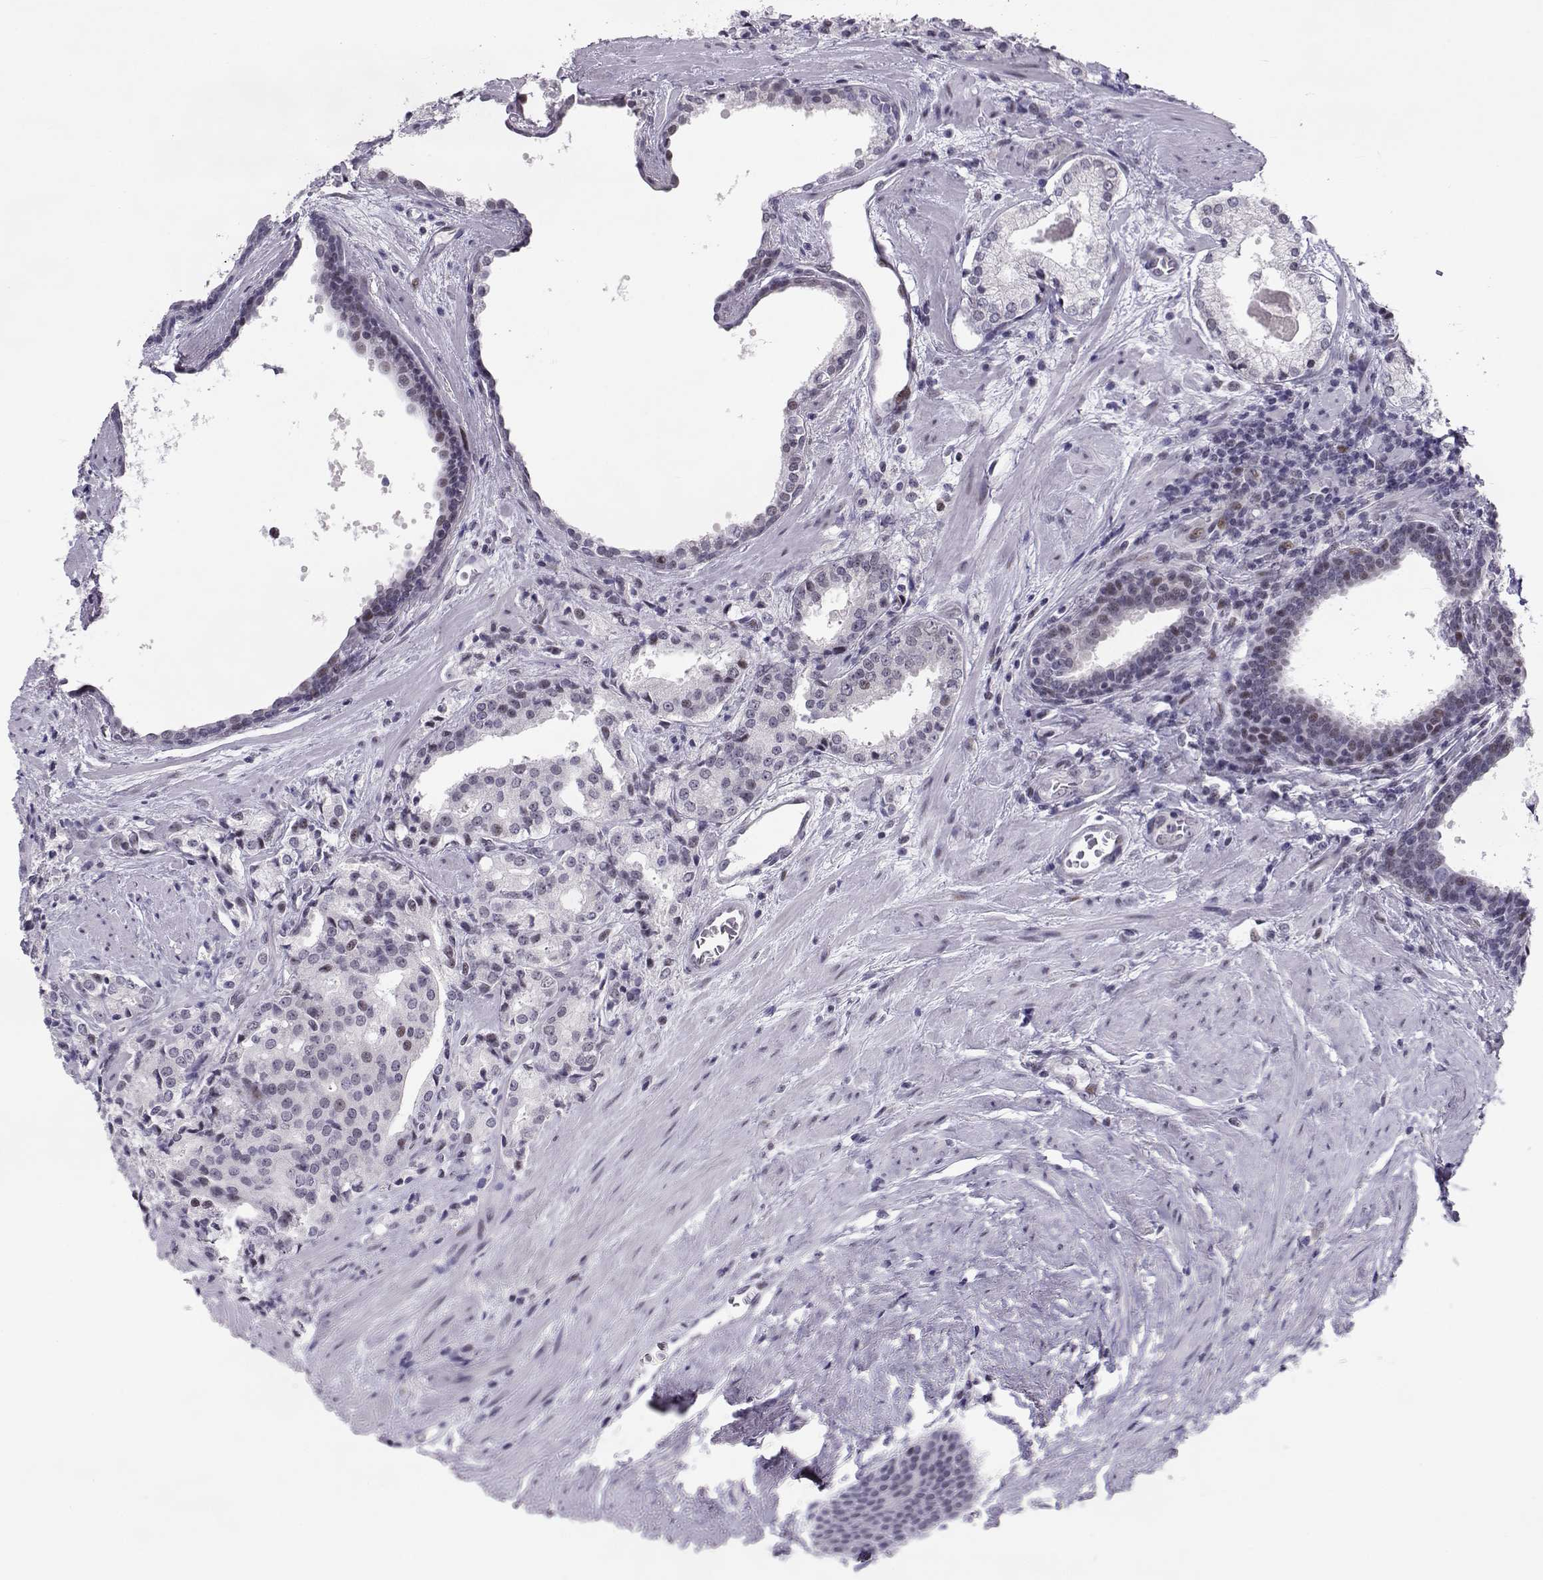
{"staining": {"intensity": "negative", "quantity": "none", "location": "none"}, "tissue": "prostate cancer", "cell_type": "Tumor cells", "image_type": "cancer", "snomed": [{"axis": "morphology", "description": "Adenocarcinoma, Low grade"}, {"axis": "topography", "description": "Prostate"}], "caption": "An IHC image of low-grade adenocarcinoma (prostate) is shown. There is no staining in tumor cells of low-grade adenocarcinoma (prostate).", "gene": "SIX6", "patient": {"sex": "male", "age": 56}}